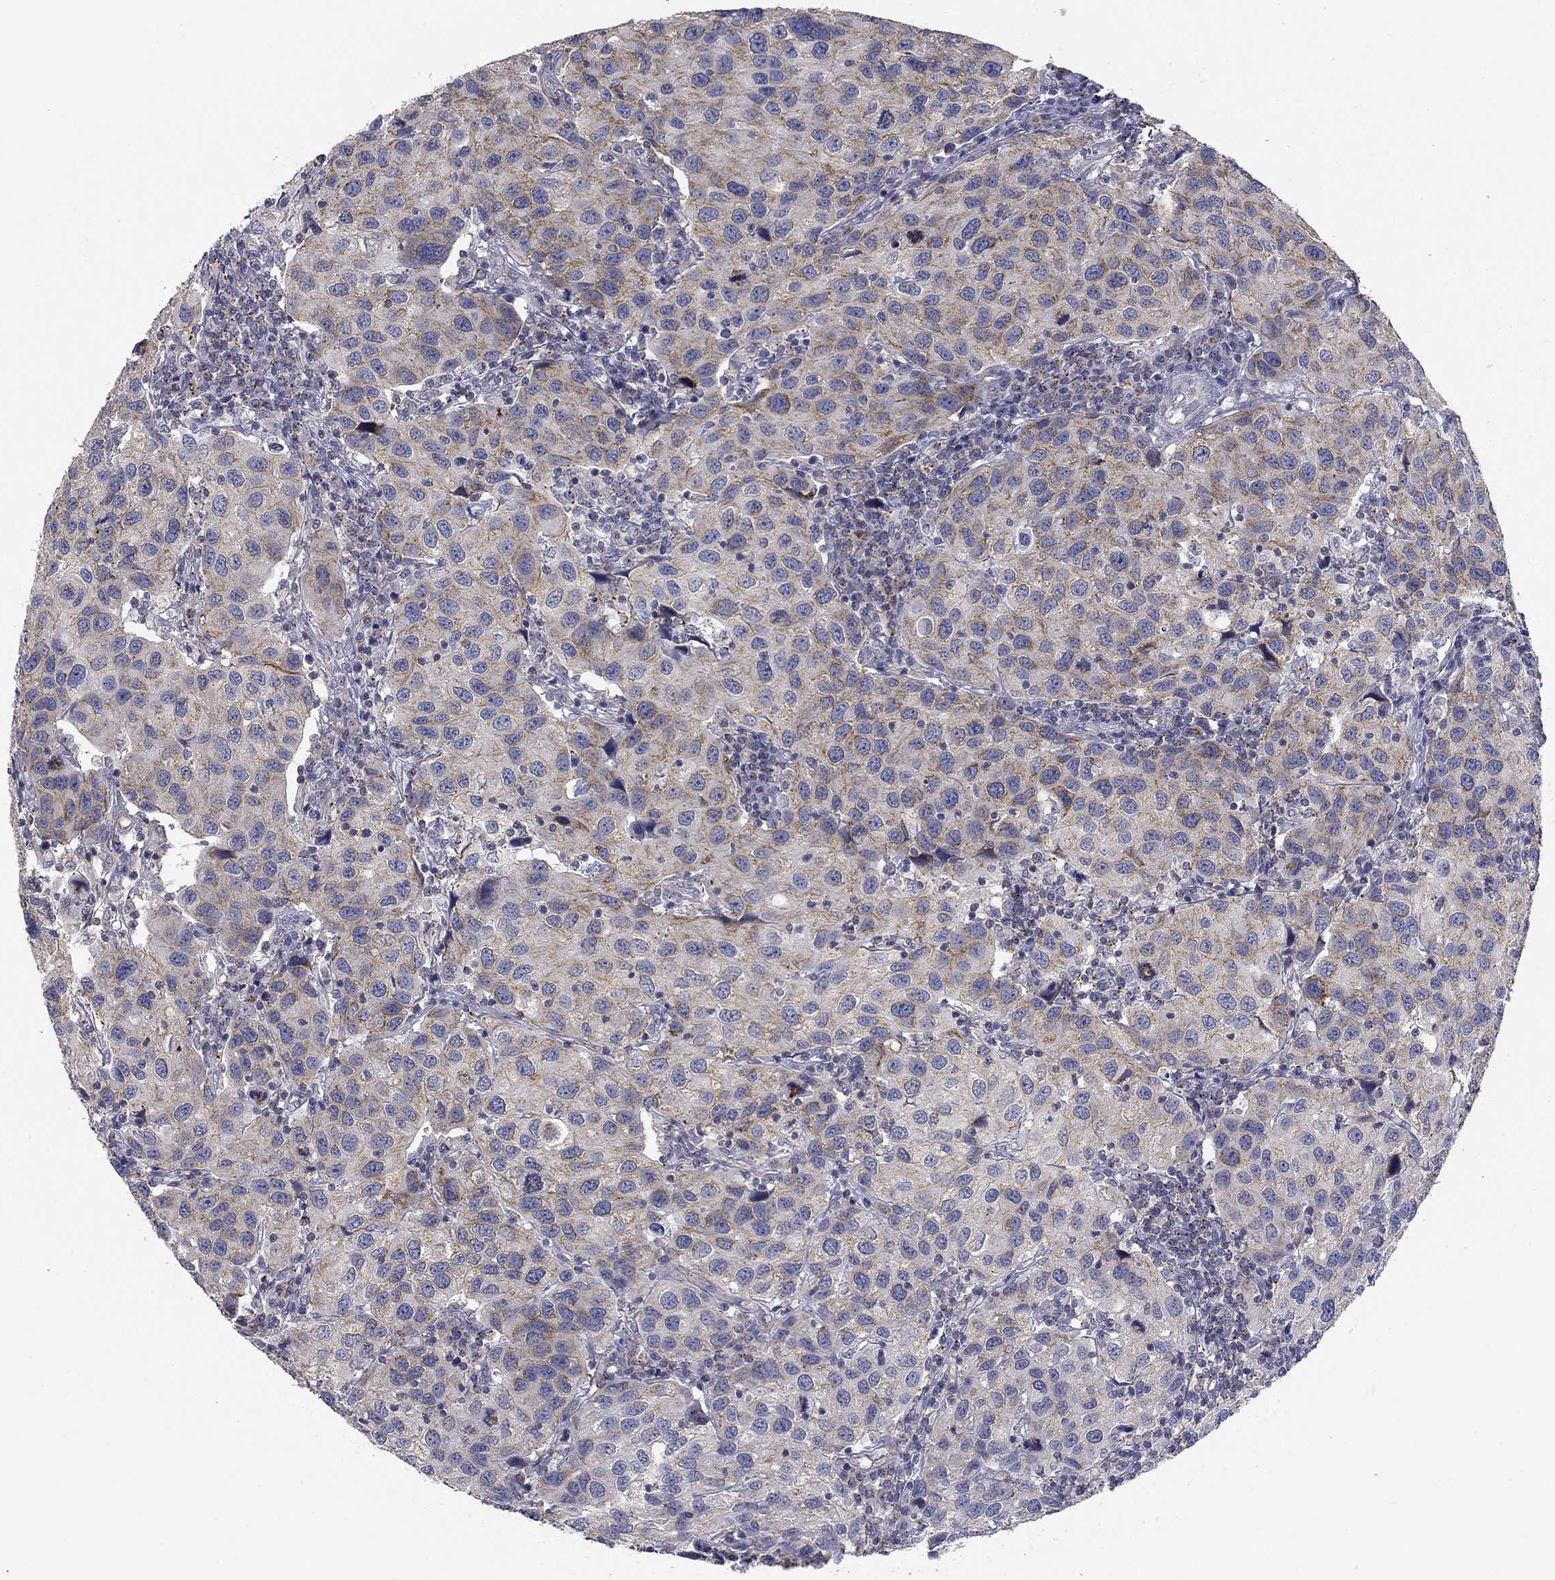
{"staining": {"intensity": "moderate", "quantity": "25%-75%", "location": "cytoplasmic/membranous"}, "tissue": "urothelial cancer", "cell_type": "Tumor cells", "image_type": "cancer", "snomed": [{"axis": "morphology", "description": "Urothelial carcinoma, High grade"}, {"axis": "topography", "description": "Urinary bladder"}], "caption": "IHC of human high-grade urothelial carcinoma displays medium levels of moderate cytoplasmic/membranous positivity in about 25%-75% of tumor cells.", "gene": "SEPTIN3", "patient": {"sex": "male", "age": 79}}